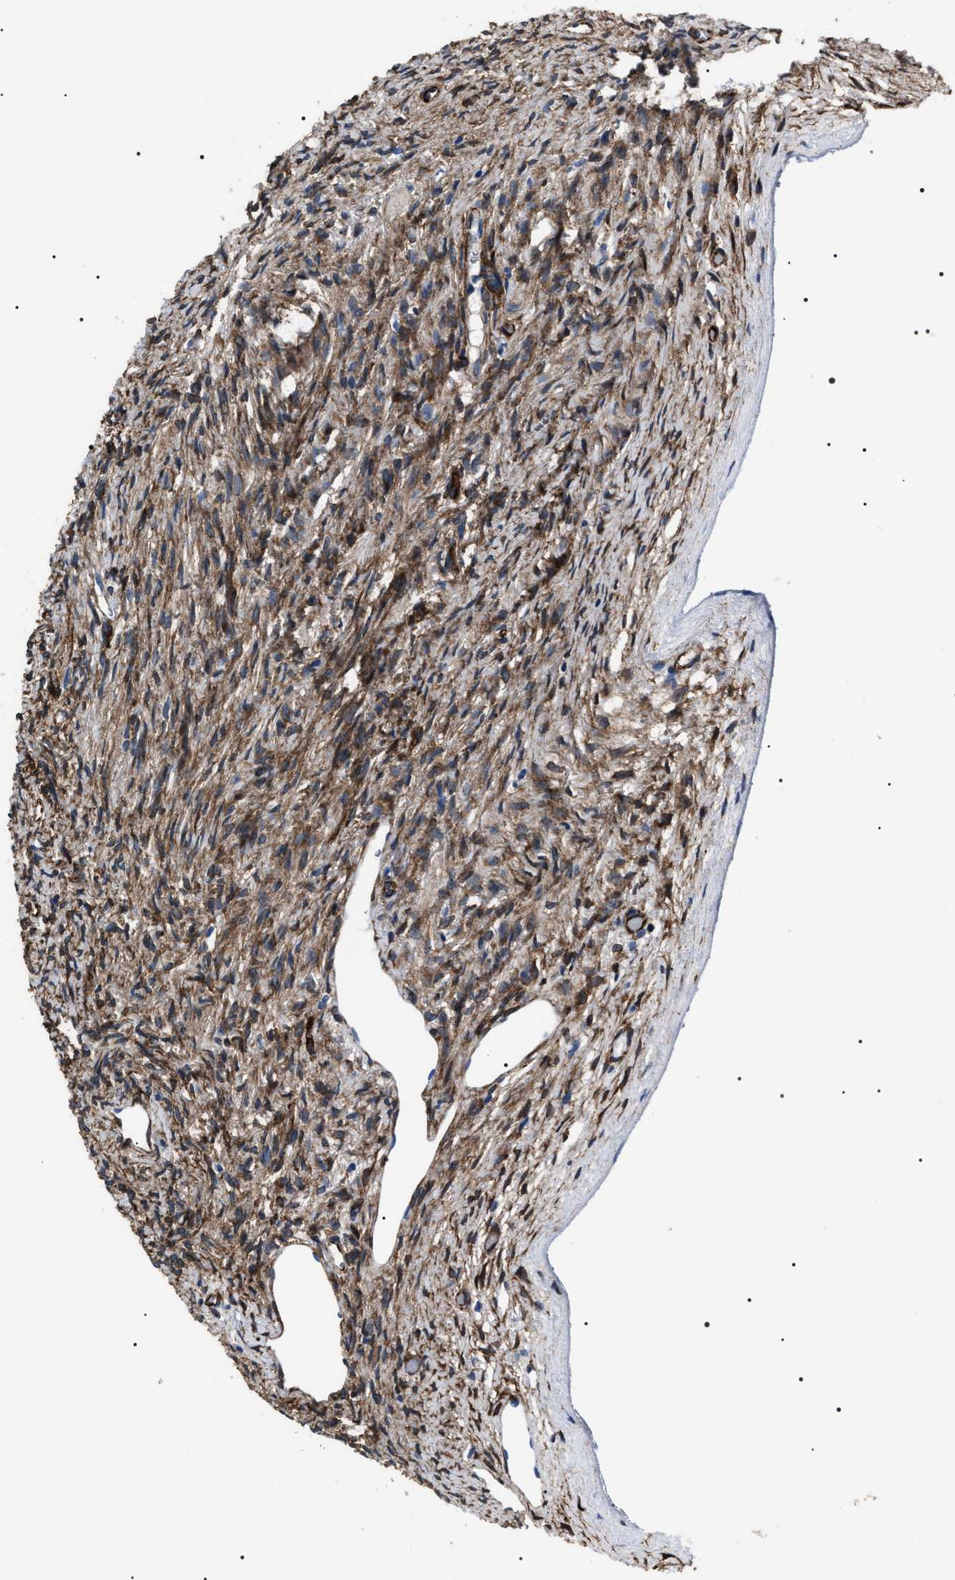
{"staining": {"intensity": "moderate", "quantity": ">75%", "location": "cytoplasmic/membranous"}, "tissue": "ovary", "cell_type": "Ovarian stroma cells", "image_type": "normal", "snomed": [{"axis": "morphology", "description": "Normal tissue, NOS"}, {"axis": "topography", "description": "Ovary"}], "caption": "The micrograph displays immunohistochemical staining of normal ovary. There is moderate cytoplasmic/membranous expression is seen in about >75% of ovarian stroma cells.", "gene": "BAG2", "patient": {"sex": "female", "age": 33}}